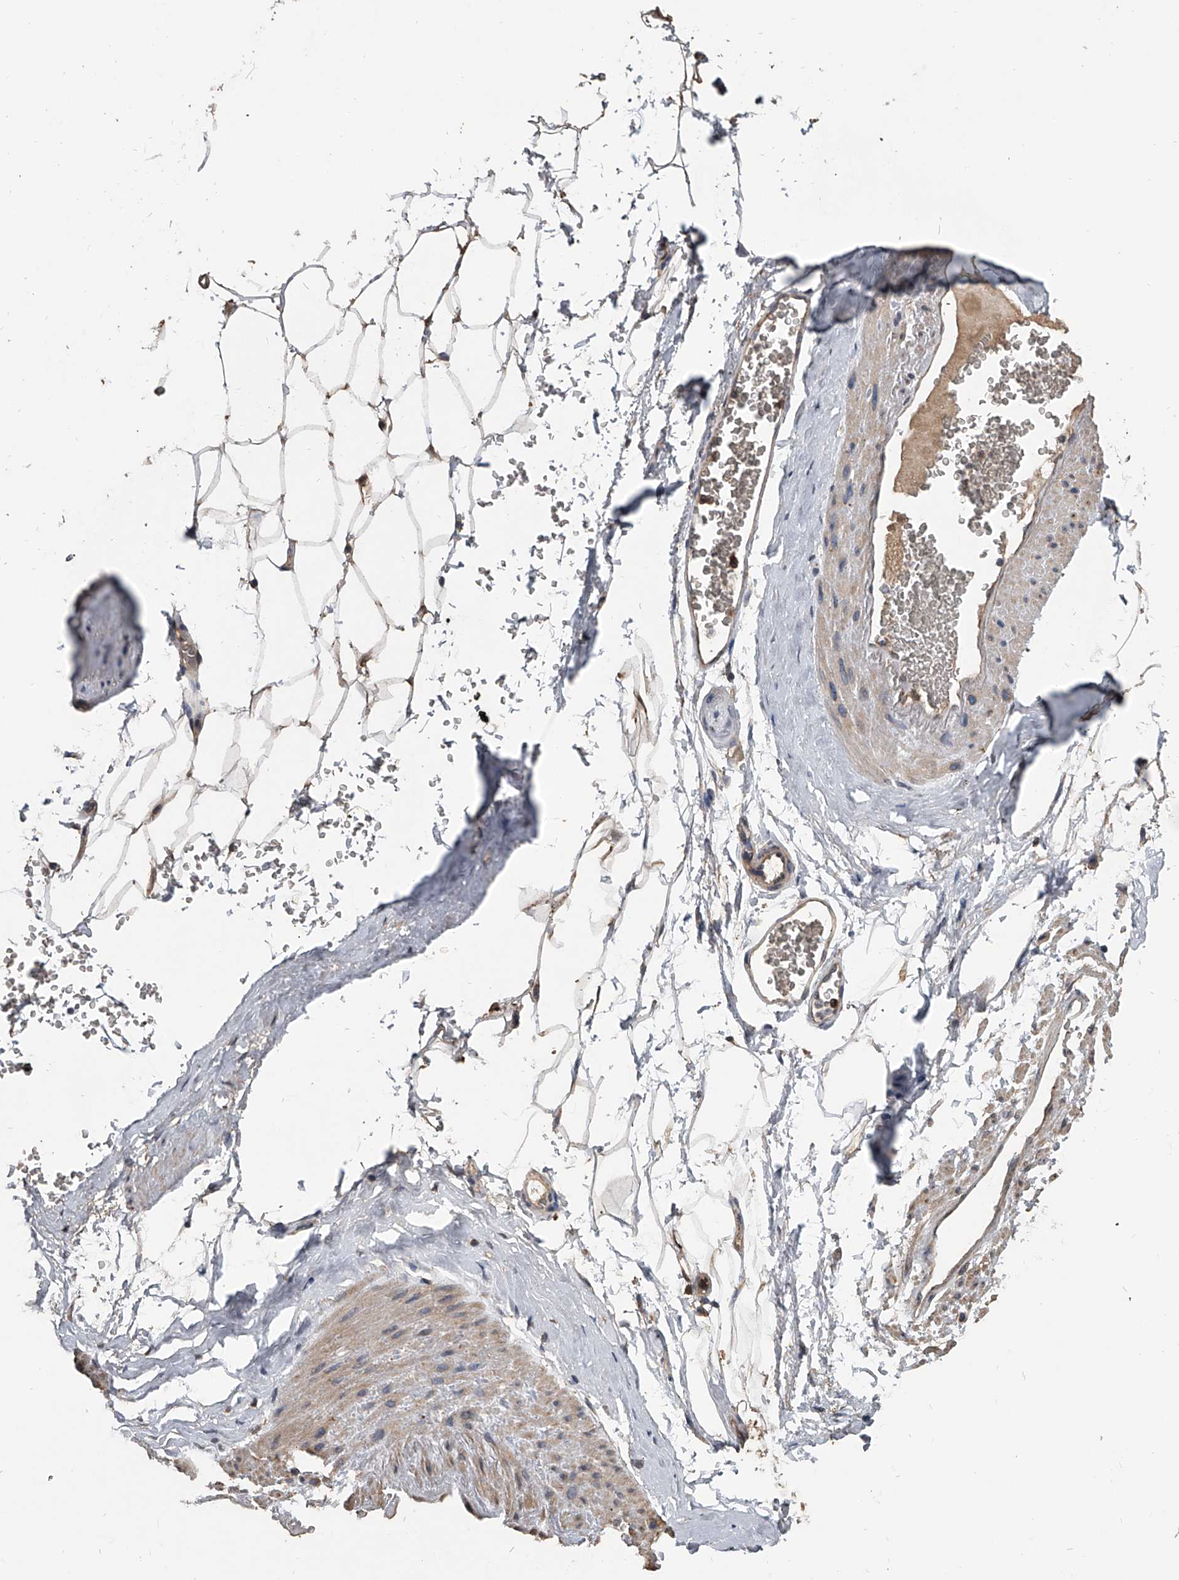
{"staining": {"intensity": "strong", "quantity": ">75%", "location": "cytoplasmic/membranous"}, "tissue": "adipose tissue", "cell_type": "Adipocytes", "image_type": "normal", "snomed": [{"axis": "morphology", "description": "Normal tissue, NOS"}, {"axis": "morphology", "description": "Adenocarcinoma, Low grade"}, {"axis": "topography", "description": "Prostate"}, {"axis": "topography", "description": "Peripheral nerve tissue"}], "caption": "IHC histopathology image of unremarkable adipose tissue: human adipose tissue stained using immunohistochemistry (IHC) exhibits high levels of strong protein expression localized specifically in the cytoplasmic/membranous of adipocytes, appearing as a cytoplasmic/membranous brown color.", "gene": "DOCK9", "patient": {"sex": "male", "age": 63}}